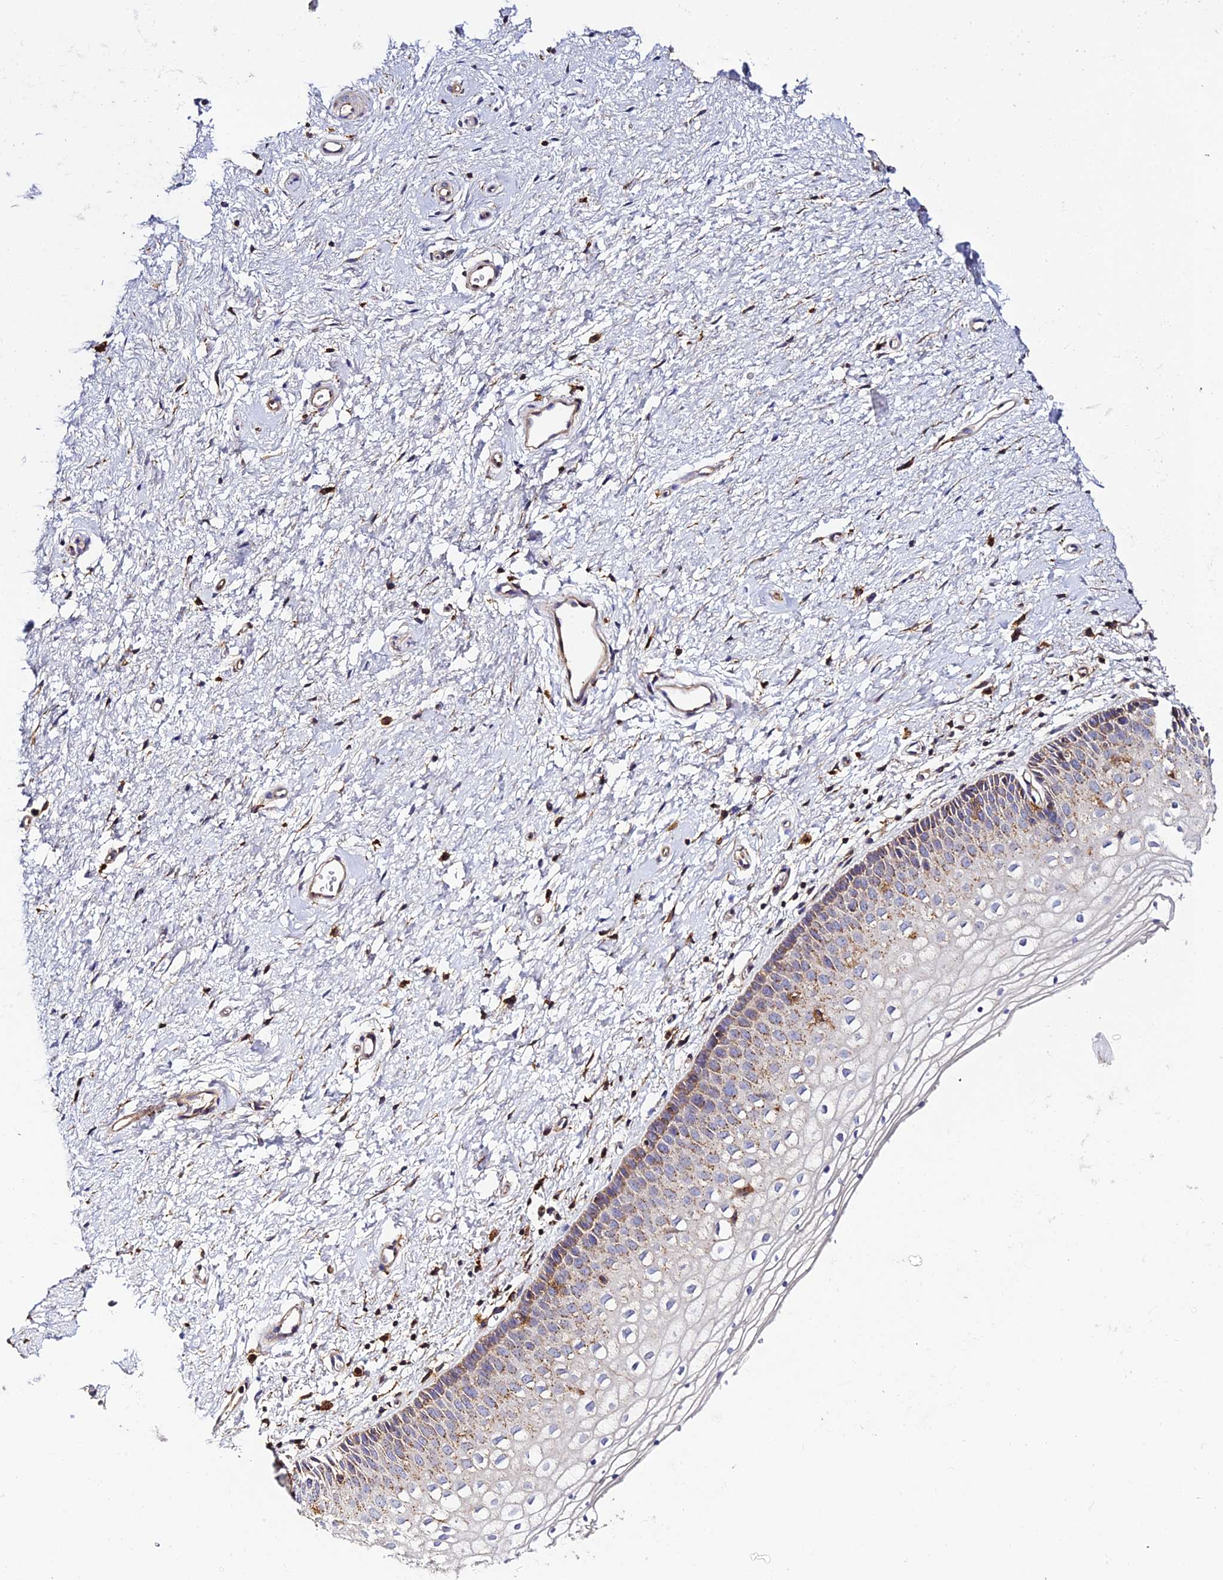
{"staining": {"intensity": "moderate", "quantity": "25%-75%", "location": "cytoplasmic/membranous"}, "tissue": "vagina", "cell_type": "Squamous epithelial cells", "image_type": "normal", "snomed": [{"axis": "morphology", "description": "Normal tissue, NOS"}, {"axis": "topography", "description": "Vagina"}], "caption": "IHC staining of normal vagina, which shows medium levels of moderate cytoplasmic/membranous staining in about 25%-75% of squamous epithelial cells indicating moderate cytoplasmic/membranous protein positivity. The staining was performed using DAB (3,3'-diaminobenzidine) (brown) for protein detection and nuclei were counterstained in hematoxylin (blue).", "gene": "TRPV2", "patient": {"sex": "female", "age": 60}}